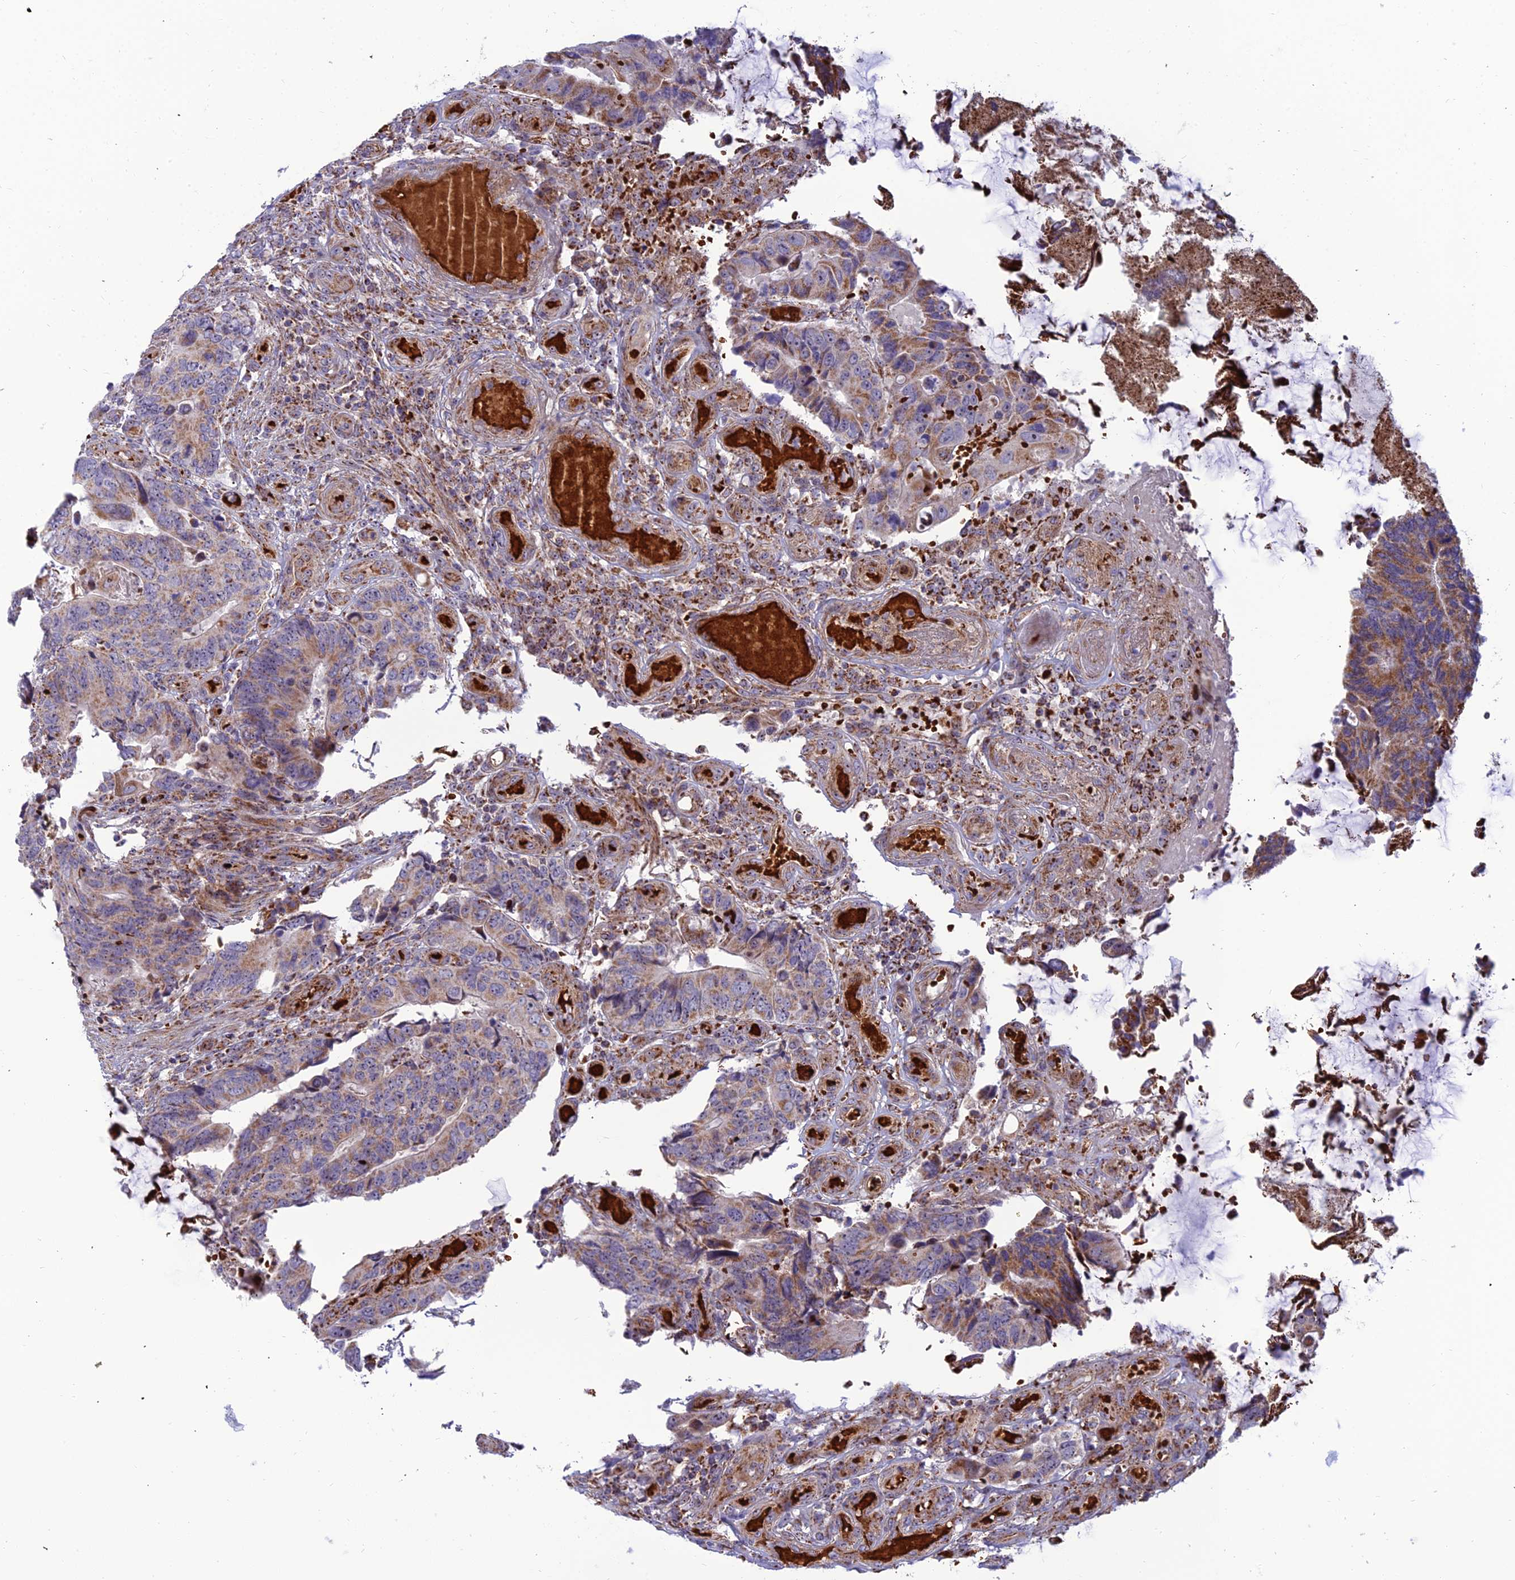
{"staining": {"intensity": "moderate", "quantity": ">75%", "location": "cytoplasmic/membranous"}, "tissue": "colorectal cancer", "cell_type": "Tumor cells", "image_type": "cancer", "snomed": [{"axis": "morphology", "description": "Adenocarcinoma, NOS"}, {"axis": "topography", "description": "Colon"}], "caption": "Protein expression analysis of human colorectal adenocarcinoma reveals moderate cytoplasmic/membranous positivity in about >75% of tumor cells.", "gene": "SLC35F4", "patient": {"sex": "male", "age": 87}}